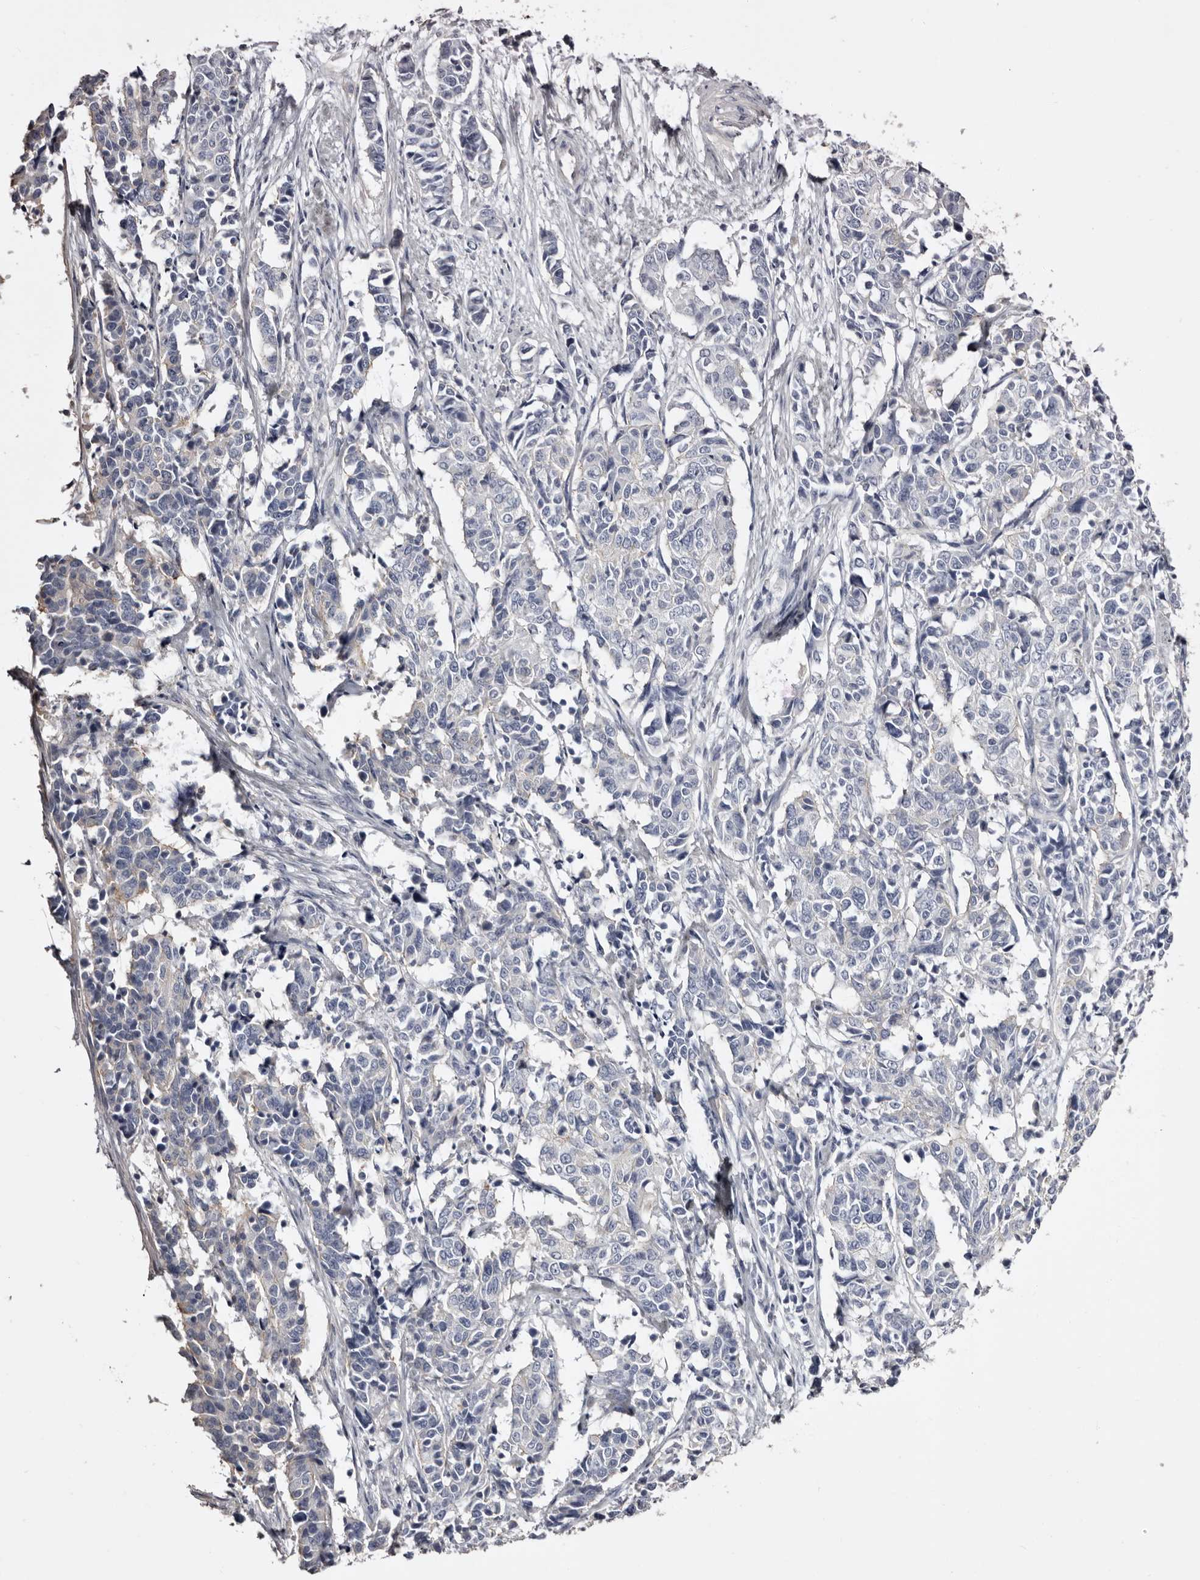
{"staining": {"intensity": "negative", "quantity": "none", "location": "none"}, "tissue": "cervical cancer", "cell_type": "Tumor cells", "image_type": "cancer", "snomed": [{"axis": "morphology", "description": "Normal tissue, NOS"}, {"axis": "morphology", "description": "Squamous cell carcinoma, NOS"}, {"axis": "topography", "description": "Cervix"}], "caption": "Tumor cells show no significant staining in cervical cancer.", "gene": "LAD1", "patient": {"sex": "female", "age": 35}}